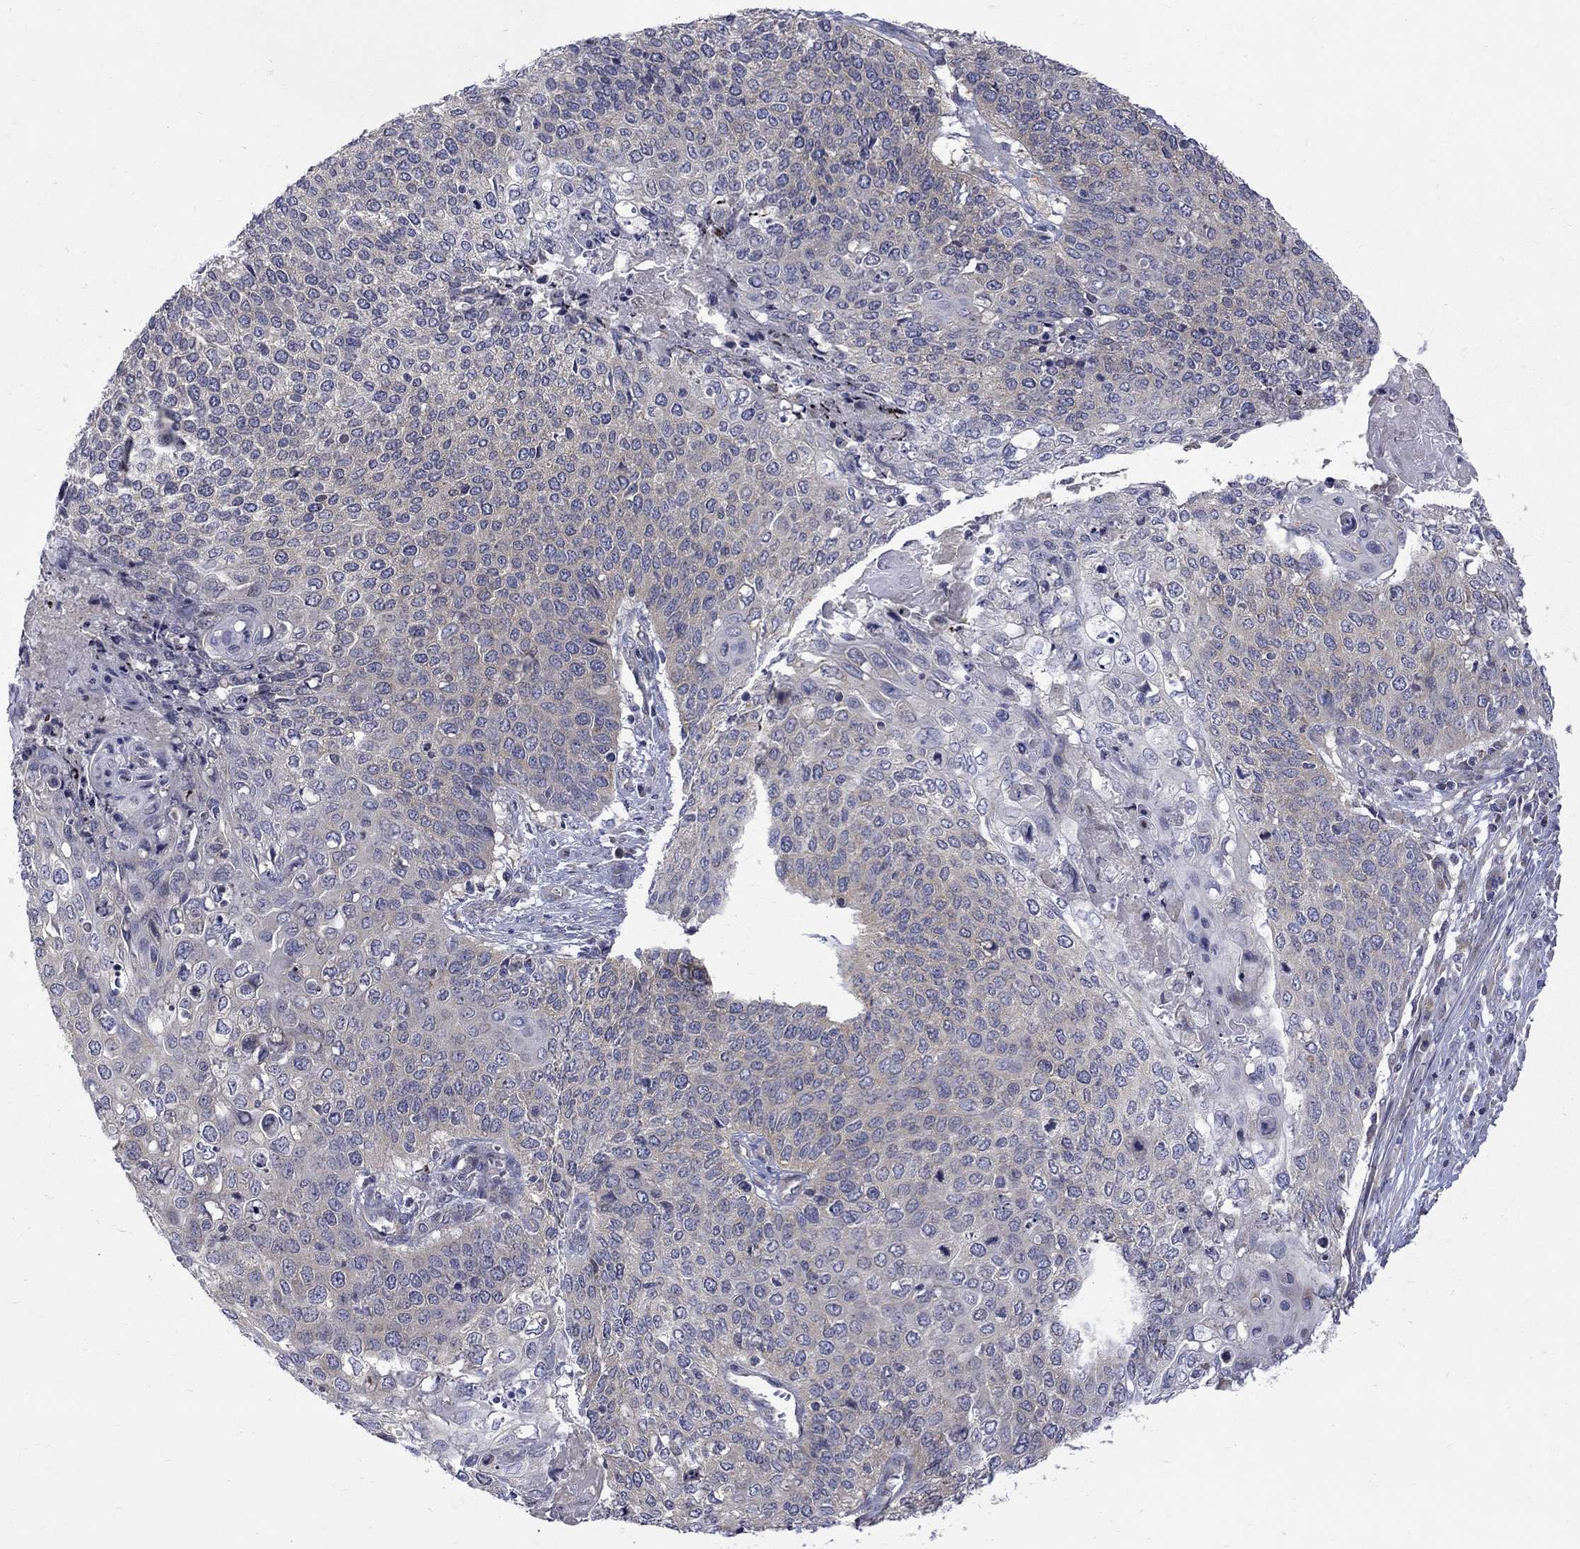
{"staining": {"intensity": "negative", "quantity": "none", "location": "none"}, "tissue": "cervical cancer", "cell_type": "Tumor cells", "image_type": "cancer", "snomed": [{"axis": "morphology", "description": "Squamous cell carcinoma, NOS"}, {"axis": "topography", "description": "Cervix"}], "caption": "DAB (3,3'-diaminobenzidine) immunohistochemical staining of human cervical squamous cell carcinoma shows no significant expression in tumor cells.", "gene": "SH2B1", "patient": {"sex": "female", "age": 39}}